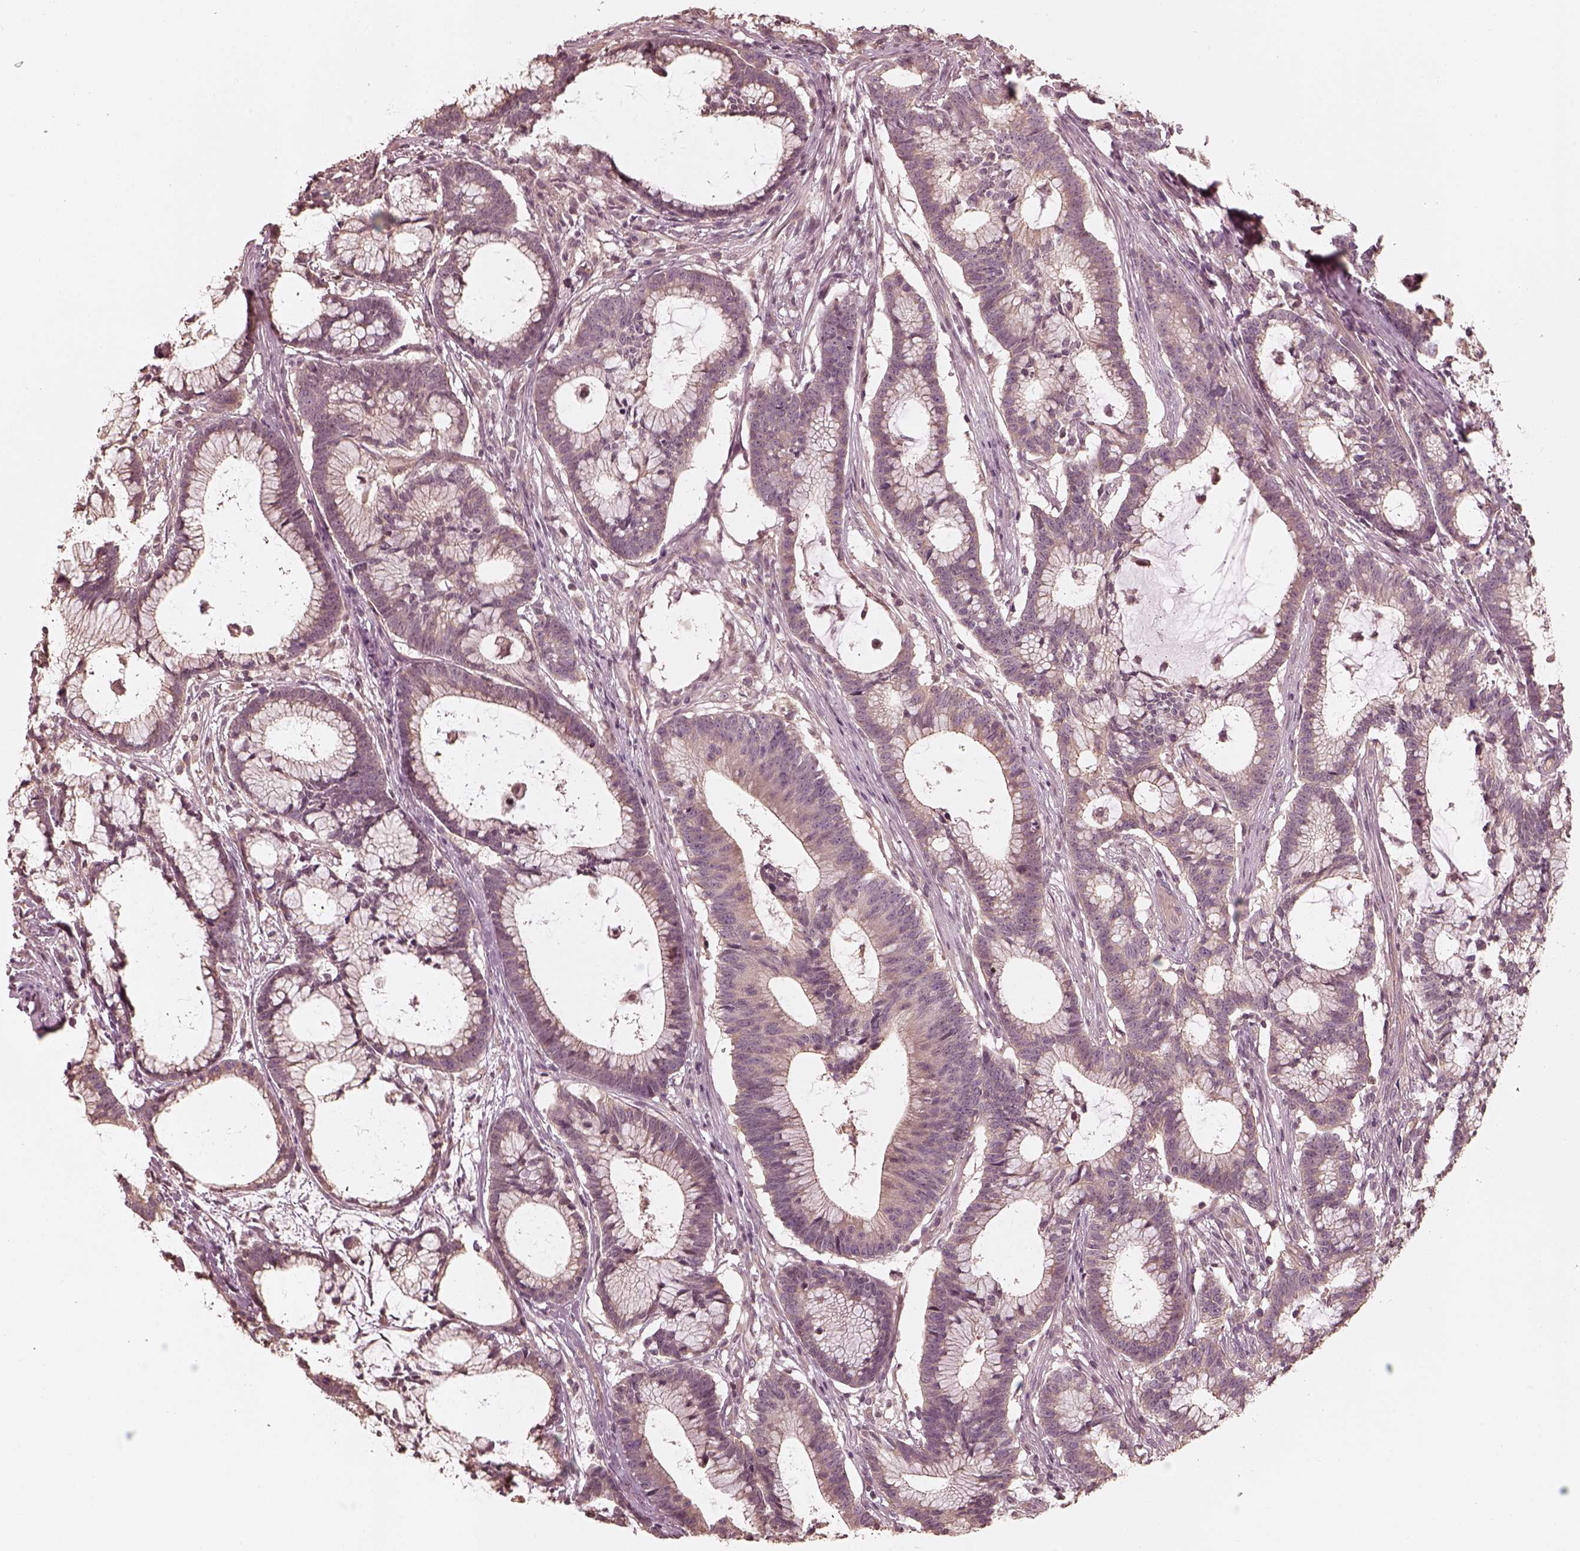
{"staining": {"intensity": "weak", "quantity": "25%-75%", "location": "cytoplasmic/membranous"}, "tissue": "colorectal cancer", "cell_type": "Tumor cells", "image_type": "cancer", "snomed": [{"axis": "morphology", "description": "Adenocarcinoma, NOS"}, {"axis": "topography", "description": "Colon"}], "caption": "High-power microscopy captured an IHC image of adenocarcinoma (colorectal), revealing weak cytoplasmic/membranous expression in approximately 25%-75% of tumor cells. The staining was performed using DAB (3,3'-diaminobenzidine), with brown indicating positive protein expression. Nuclei are stained blue with hematoxylin.", "gene": "KIF5C", "patient": {"sex": "female", "age": 78}}